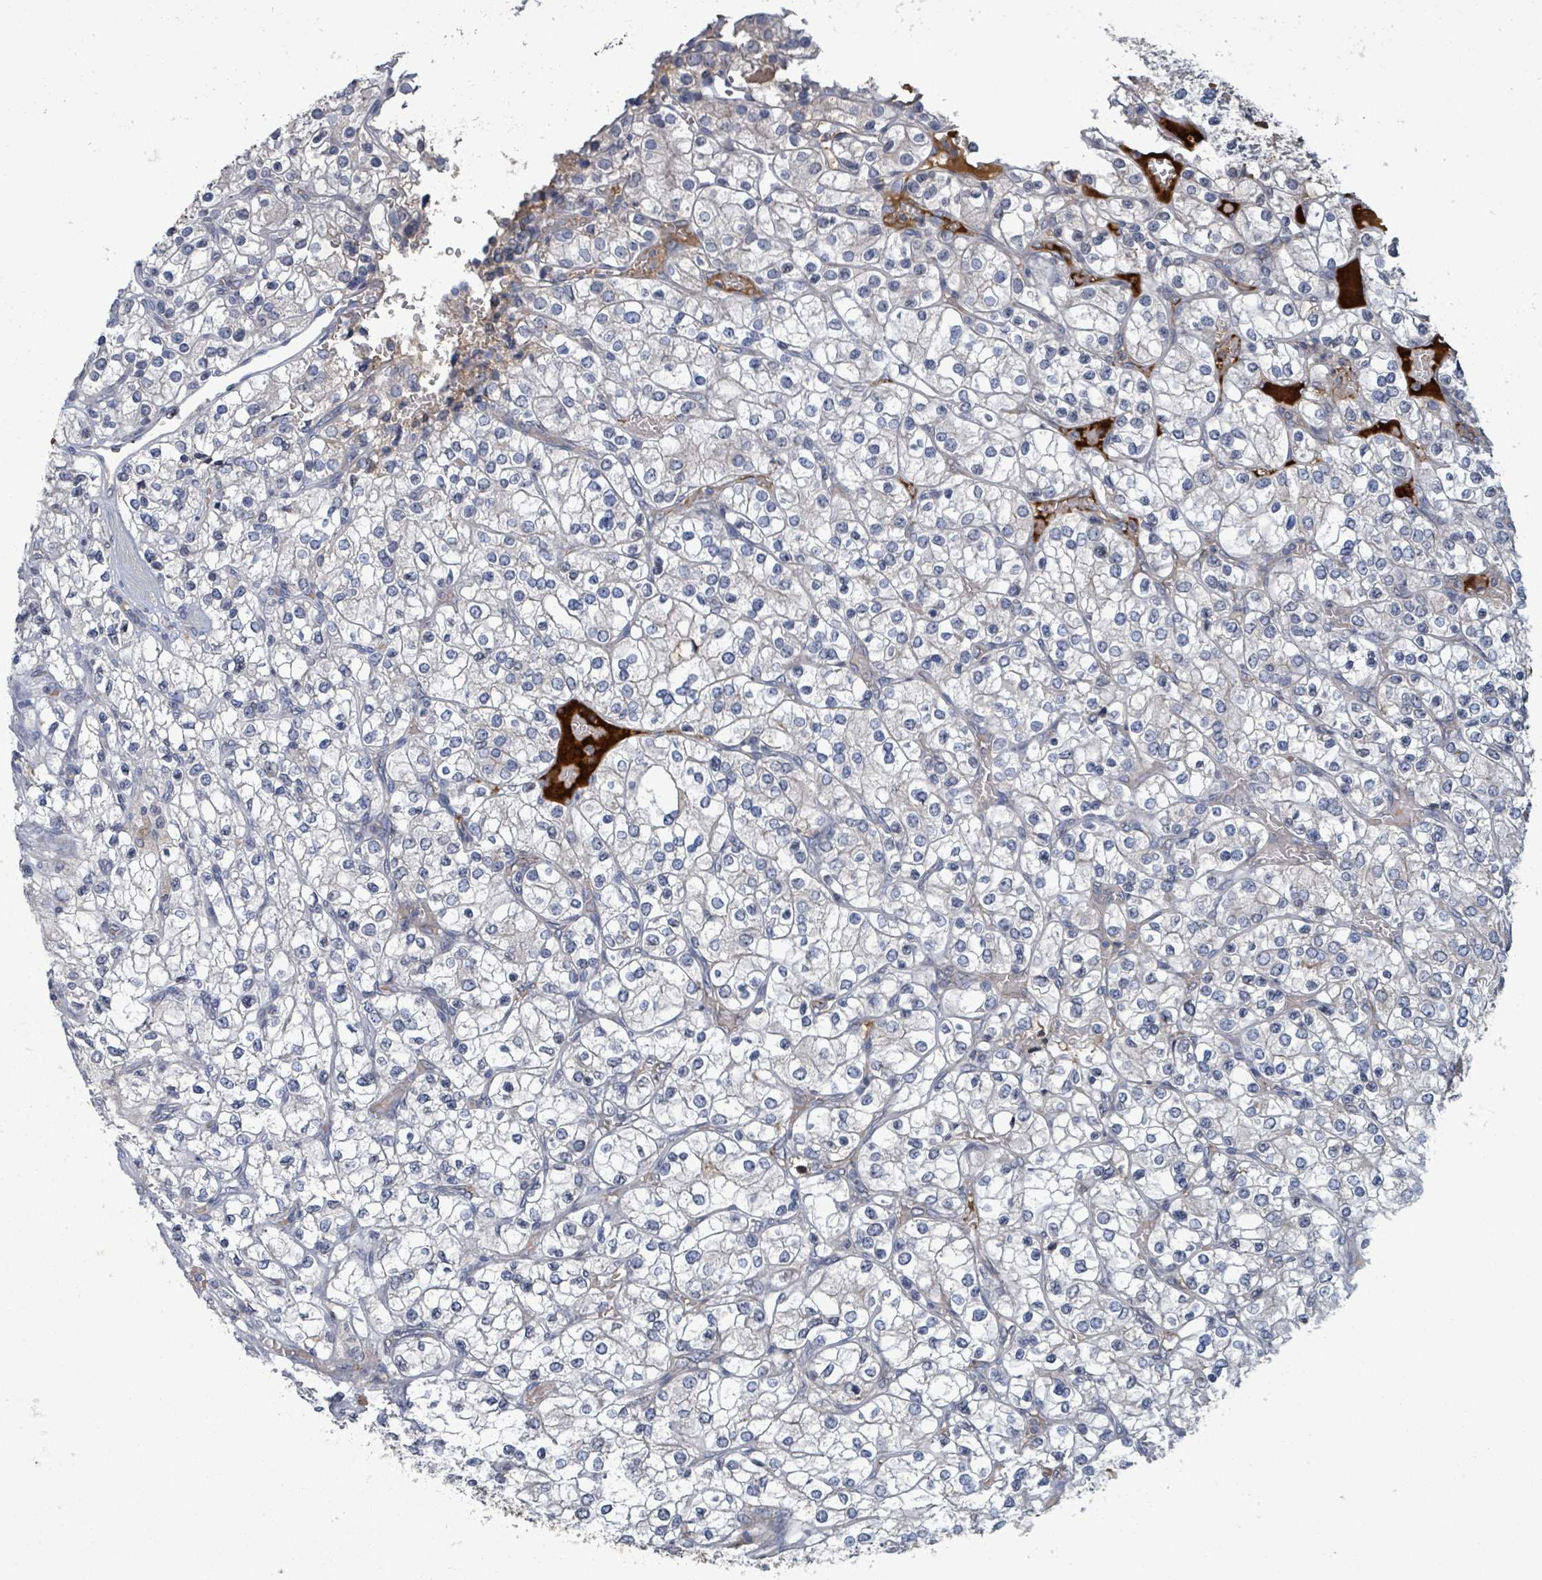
{"staining": {"intensity": "negative", "quantity": "none", "location": "none"}, "tissue": "renal cancer", "cell_type": "Tumor cells", "image_type": "cancer", "snomed": [{"axis": "morphology", "description": "Adenocarcinoma, NOS"}, {"axis": "topography", "description": "Kidney"}], "caption": "IHC image of neoplastic tissue: renal cancer stained with DAB reveals no significant protein positivity in tumor cells.", "gene": "GRM8", "patient": {"sex": "male", "age": 80}}